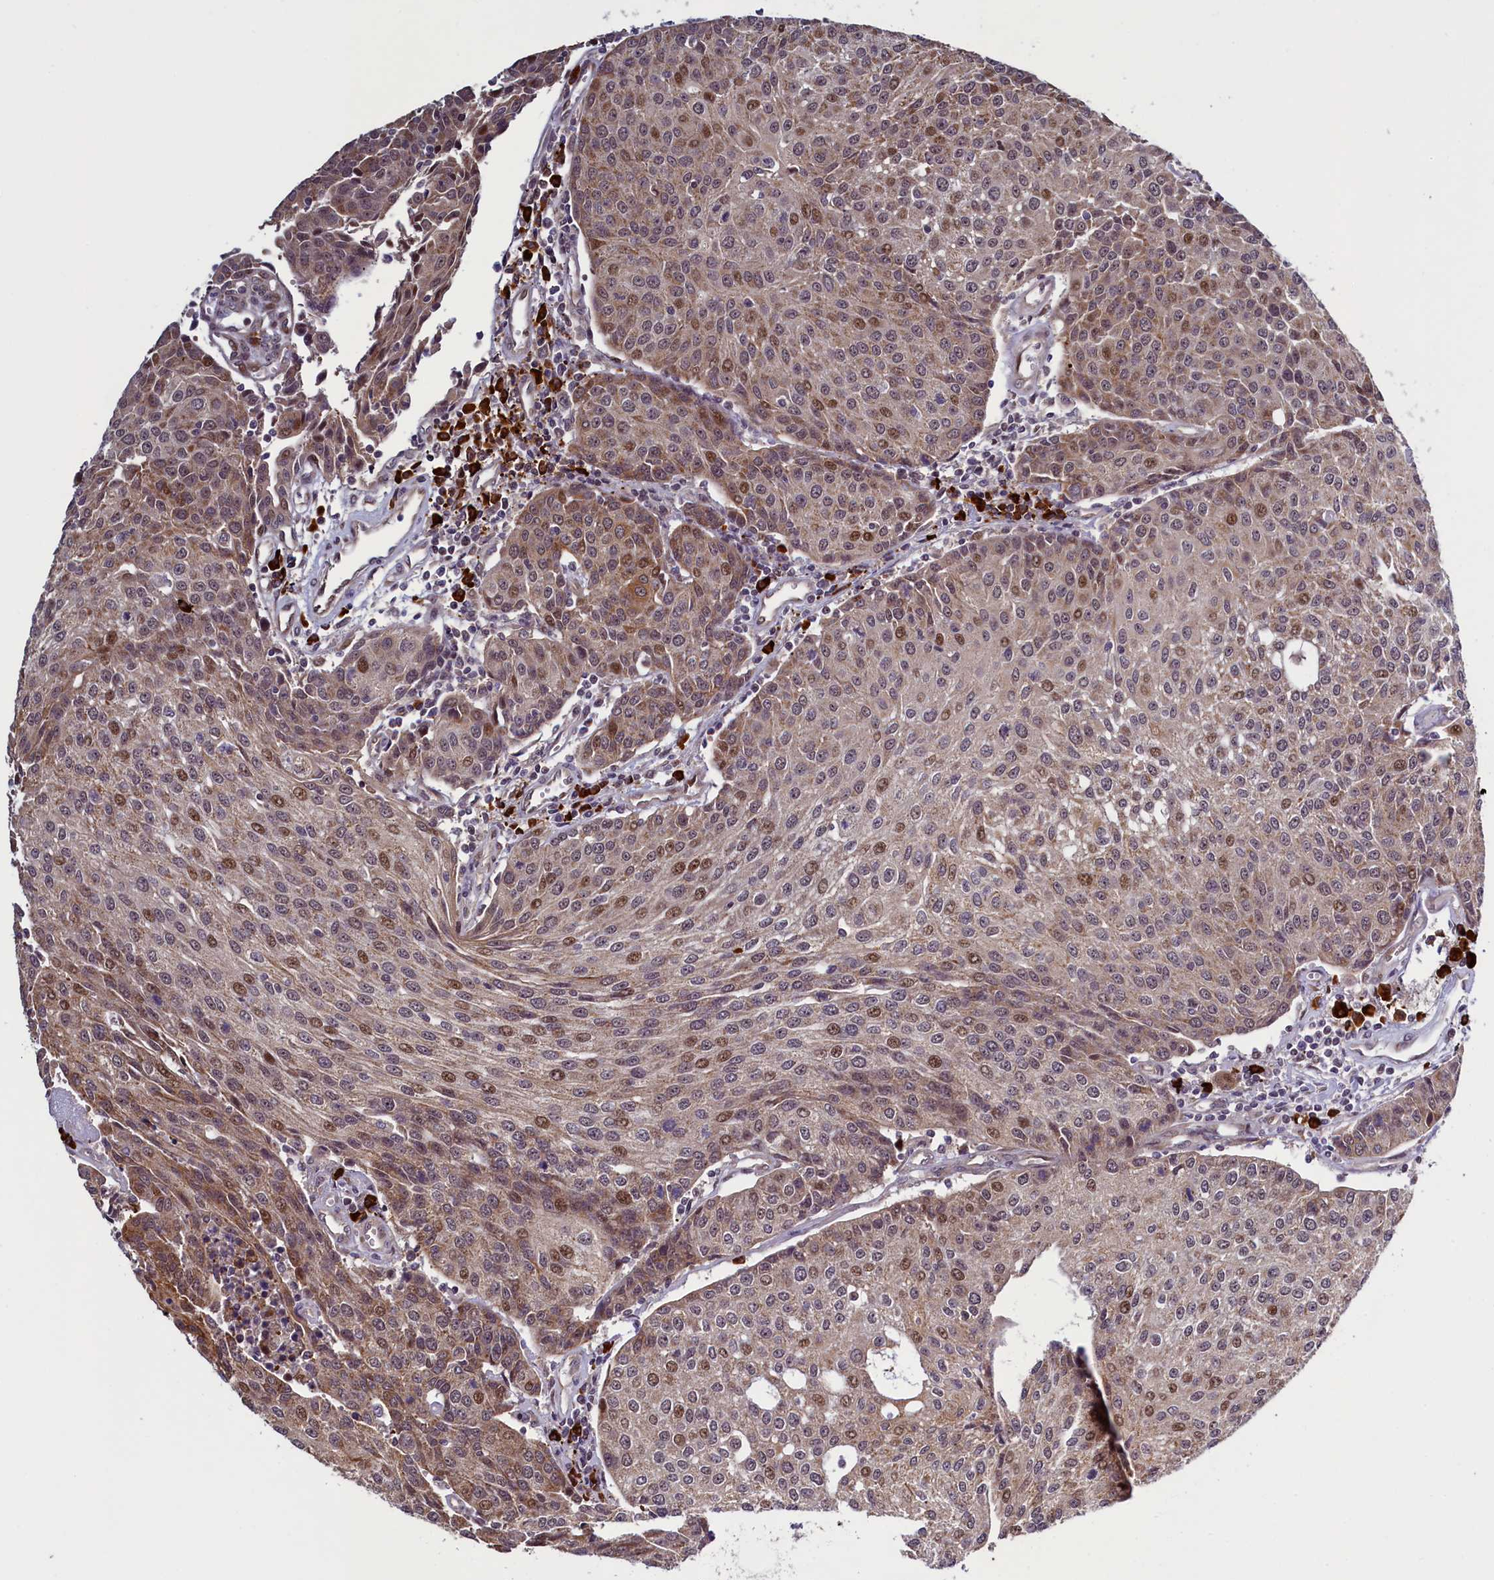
{"staining": {"intensity": "moderate", "quantity": ">75%", "location": "cytoplasmic/membranous,nuclear"}, "tissue": "urothelial cancer", "cell_type": "Tumor cells", "image_type": "cancer", "snomed": [{"axis": "morphology", "description": "Urothelial carcinoma, High grade"}, {"axis": "topography", "description": "Urinary bladder"}], "caption": "Immunohistochemical staining of high-grade urothelial carcinoma demonstrates moderate cytoplasmic/membranous and nuclear protein staining in approximately >75% of tumor cells. (Brightfield microscopy of DAB IHC at high magnification).", "gene": "RBFA", "patient": {"sex": "female", "age": 85}}